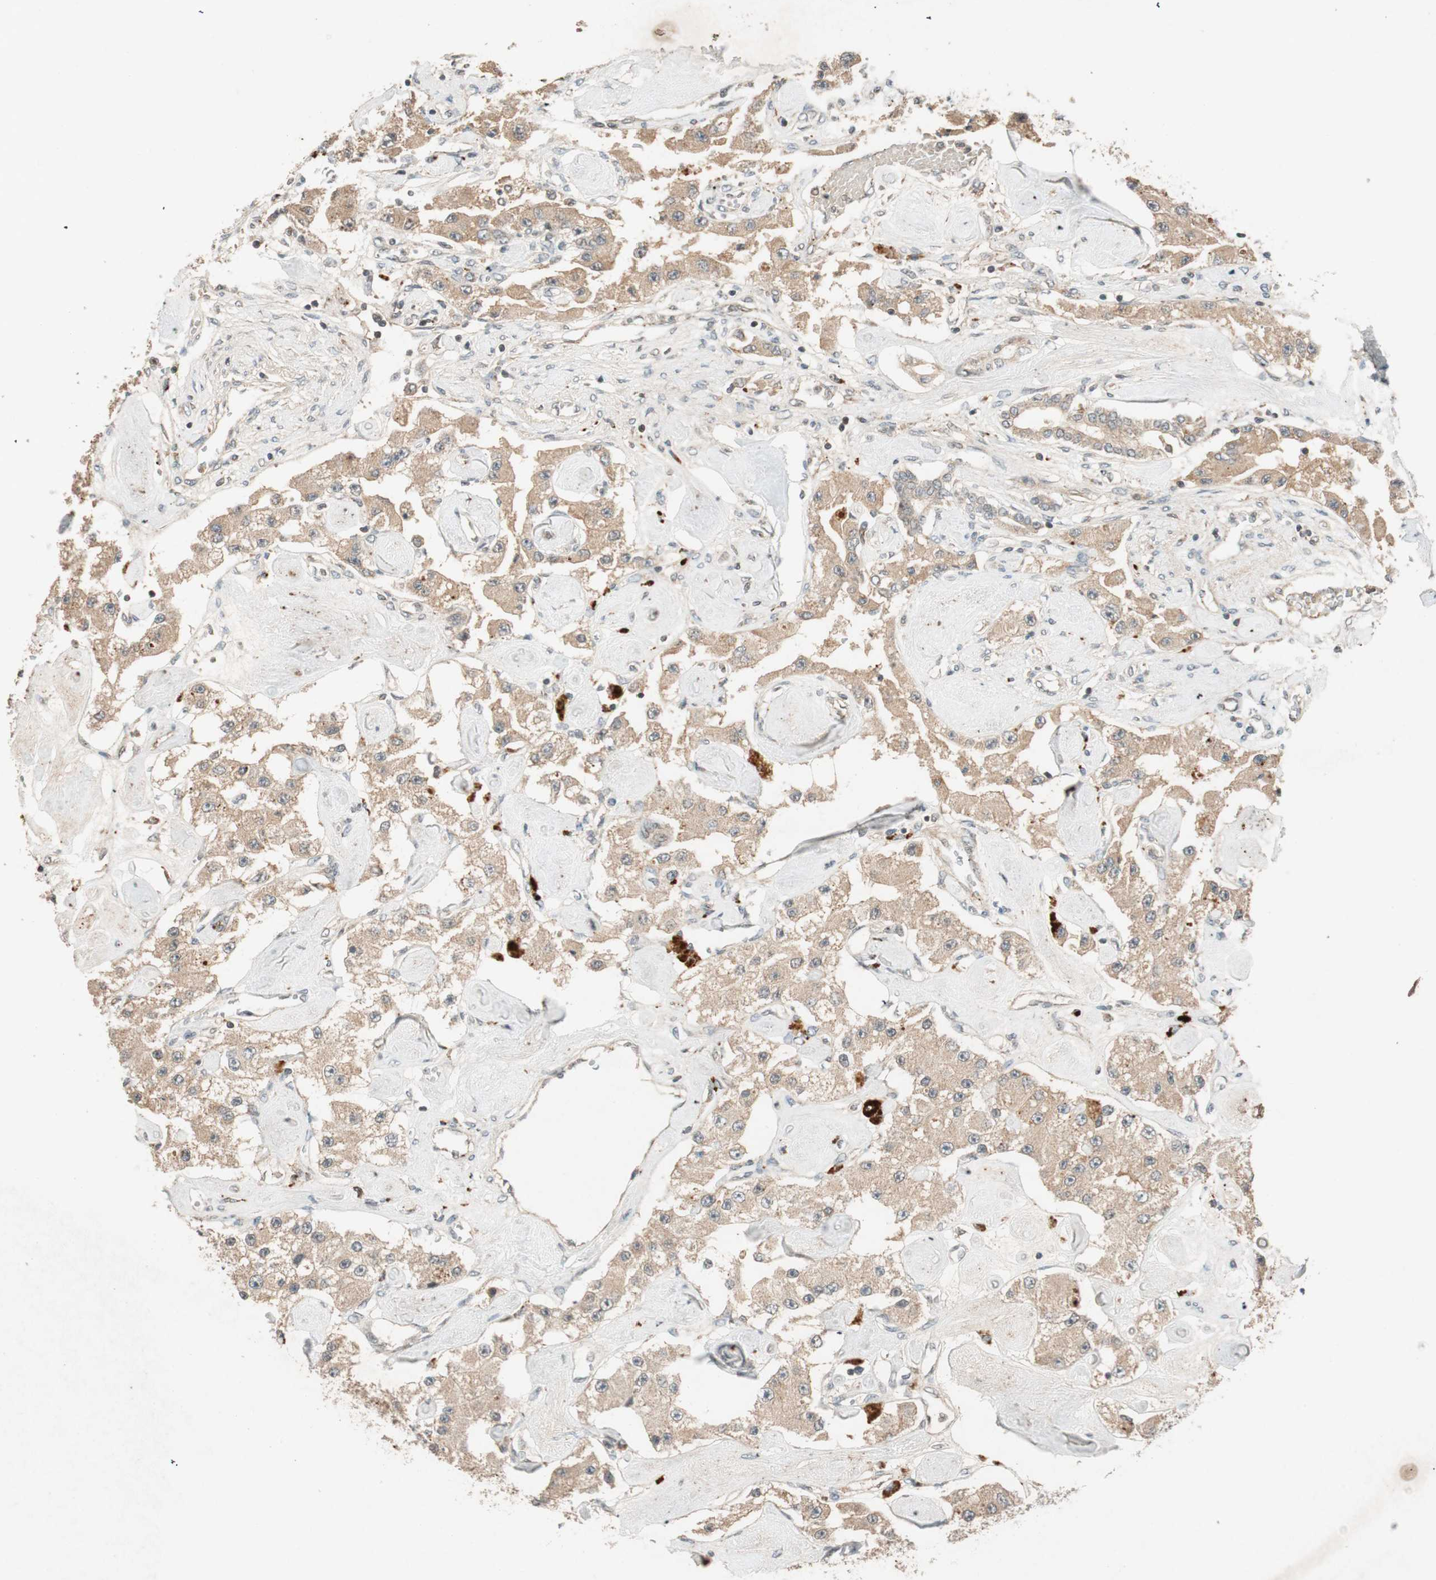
{"staining": {"intensity": "weak", "quantity": ">75%", "location": "cytoplasmic/membranous"}, "tissue": "carcinoid", "cell_type": "Tumor cells", "image_type": "cancer", "snomed": [{"axis": "morphology", "description": "Carcinoid, malignant, NOS"}, {"axis": "topography", "description": "Pancreas"}], "caption": "Immunohistochemistry (IHC) (DAB) staining of human carcinoid shows weak cytoplasmic/membranous protein staining in approximately >75% of tumor cells.", "gene": "GLB1", "patient": {"sex": "male", "age": 41}}